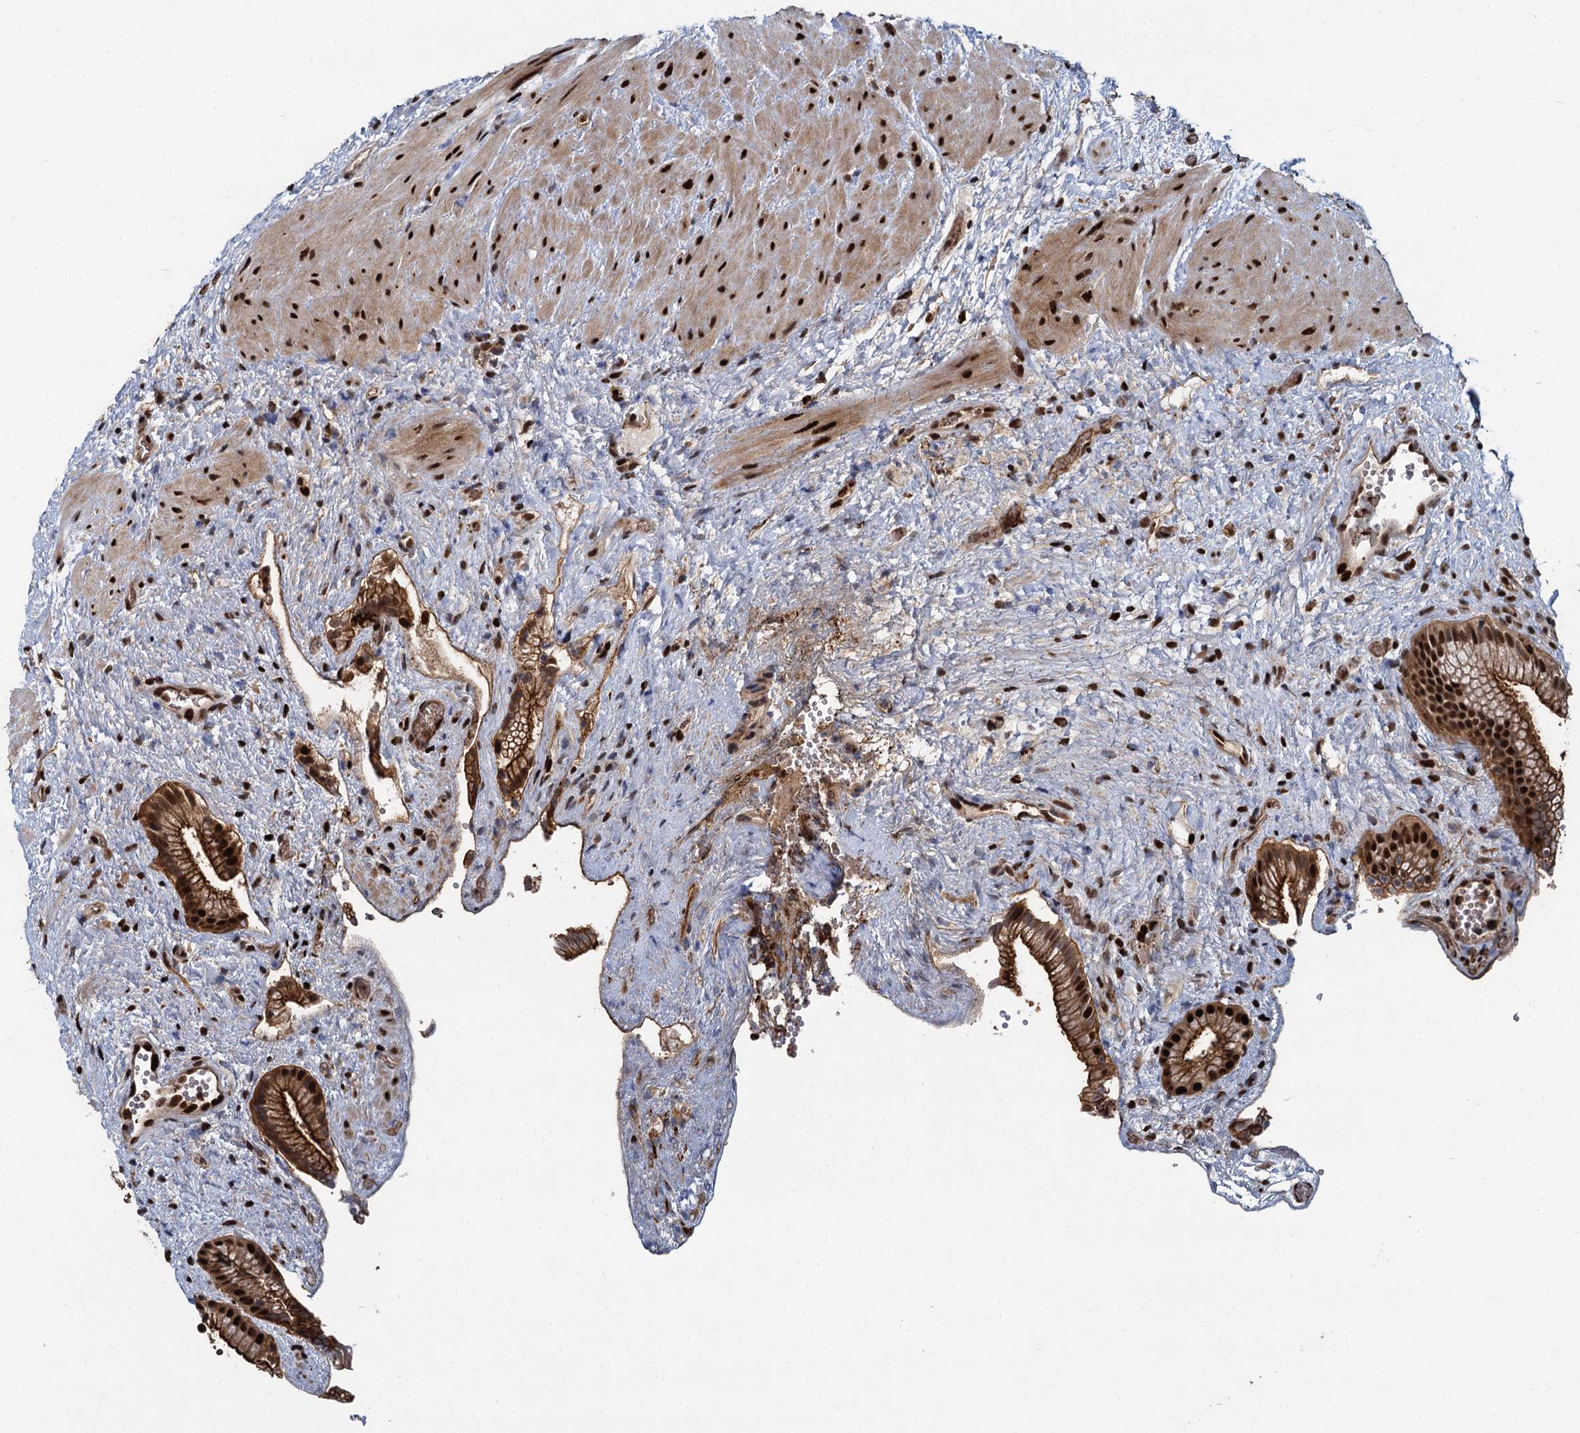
{"staining": {"intensity": "strong", "quantity": ">75%", "location": "cytoplasmic/membranous,nuclear"}, "tissue": "gallbladder", "cell_type": "Glandular cells", "image_type": "normal", "snomed": [{"axis": "morphology", "description": "Normal tissue, NOS"}, {"axis": "morphology", "description": "Inflammation, NOS"}, {"axis": "topography", "description": "Gallbladder"}], "caption": "Immunohistochemistry (IHC) histopathology image of normal gallbladder: human gallbladder stained using IHC demonstrates high levels of strong protein expression localized specifically in the cytoplasmic/membranous,nuclear of glandular cells, appearing as a cytoplasmic/membranous,nuclear brown color.", "gene": "ANKRD49", "patient": {"sex": "male", "age": 51}}